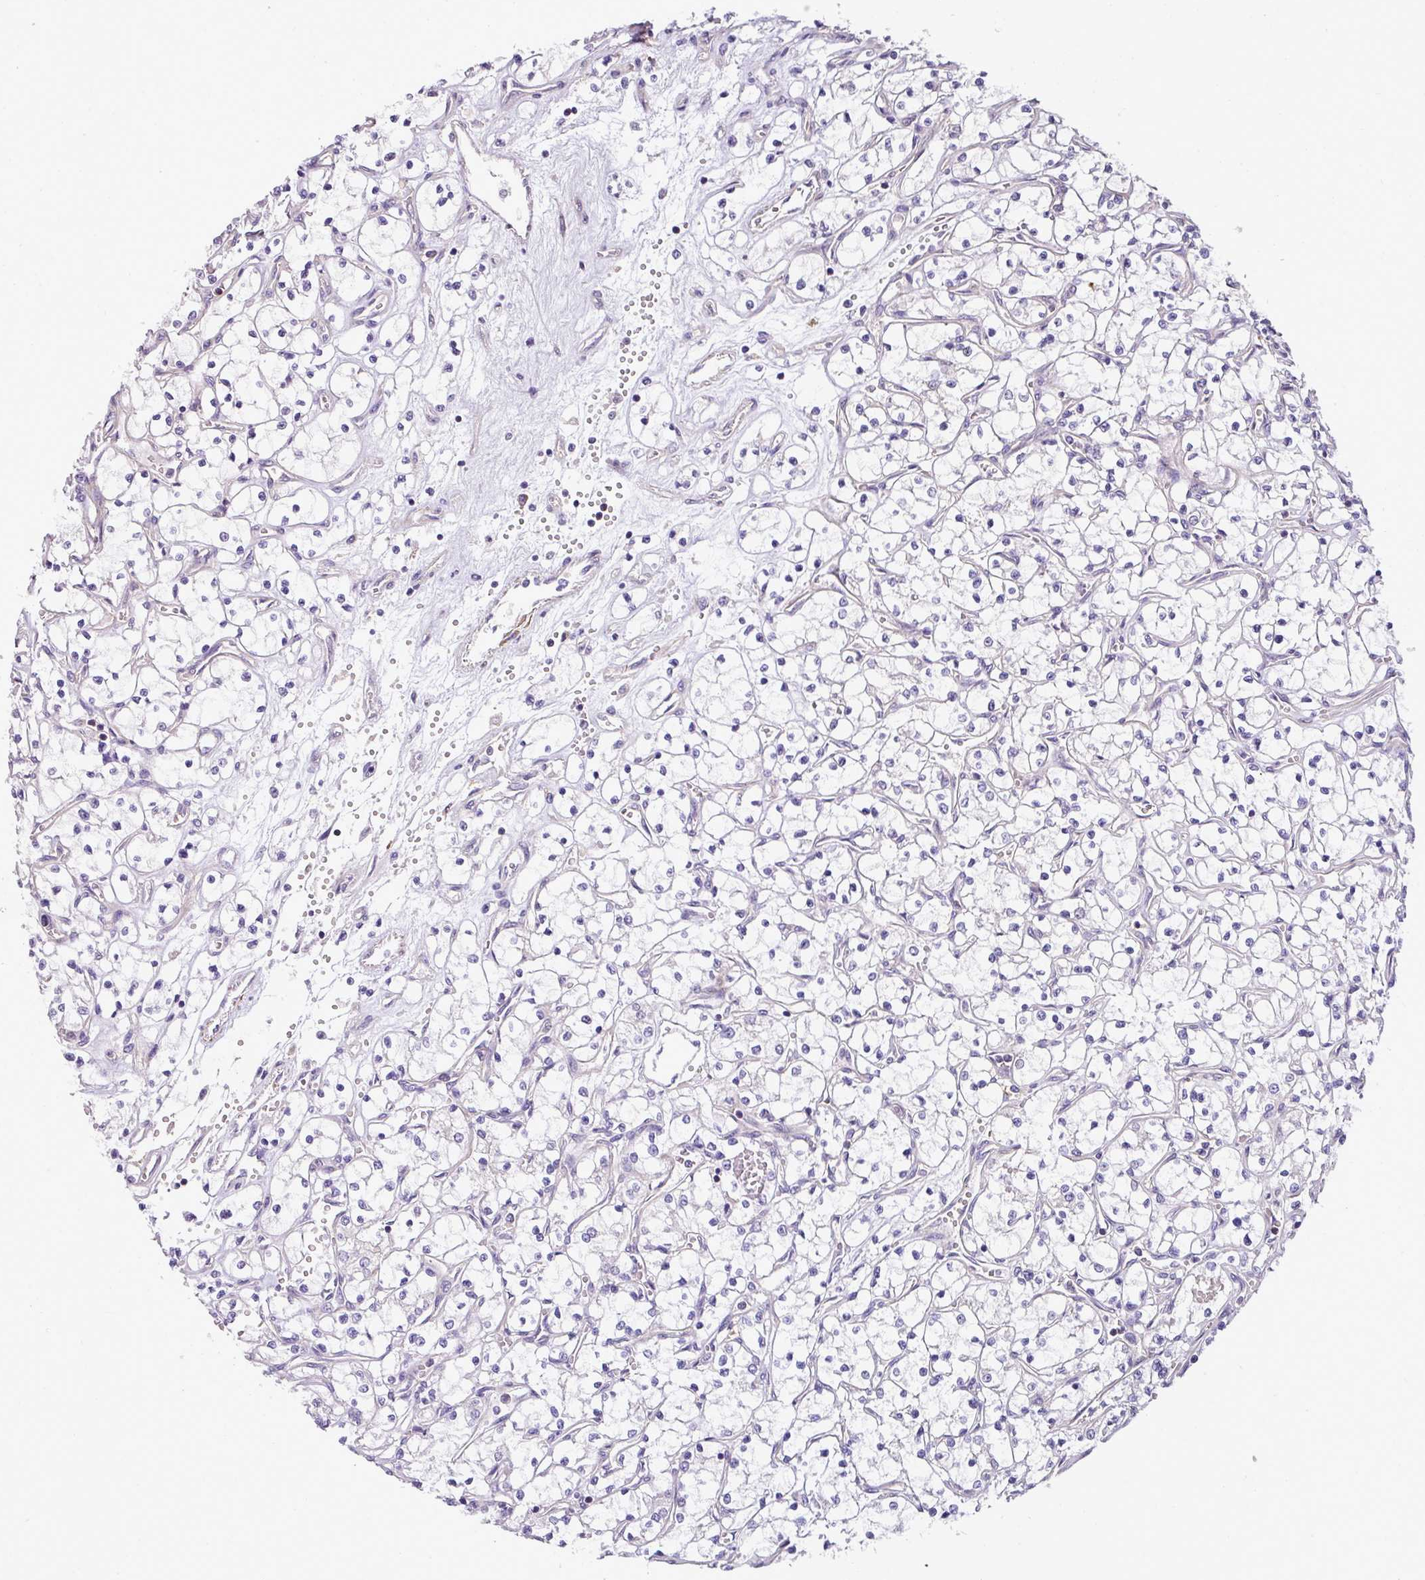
{"staining": {"intensity": "negative", "quantity": "none", "location": "none"}, "tissue": "renal cancer", "cell_type": "Tumor cells", "image_type": "cancer", "snomed": [{"axis": "morphology", "description": "Adenocarcinoma, NOS"}, {"axis": "topography", "description": "Kidney"}], "caption": "High magnification brightfield microscopy of renal cancer stained with DAB (3,3'-diaminobenzidine) (brown) and counterstained with hematoxylin (blue): tumor cells show no significant positivity.", "gene": "CASS4", "patient": {"sex": "female", "age": 69}}